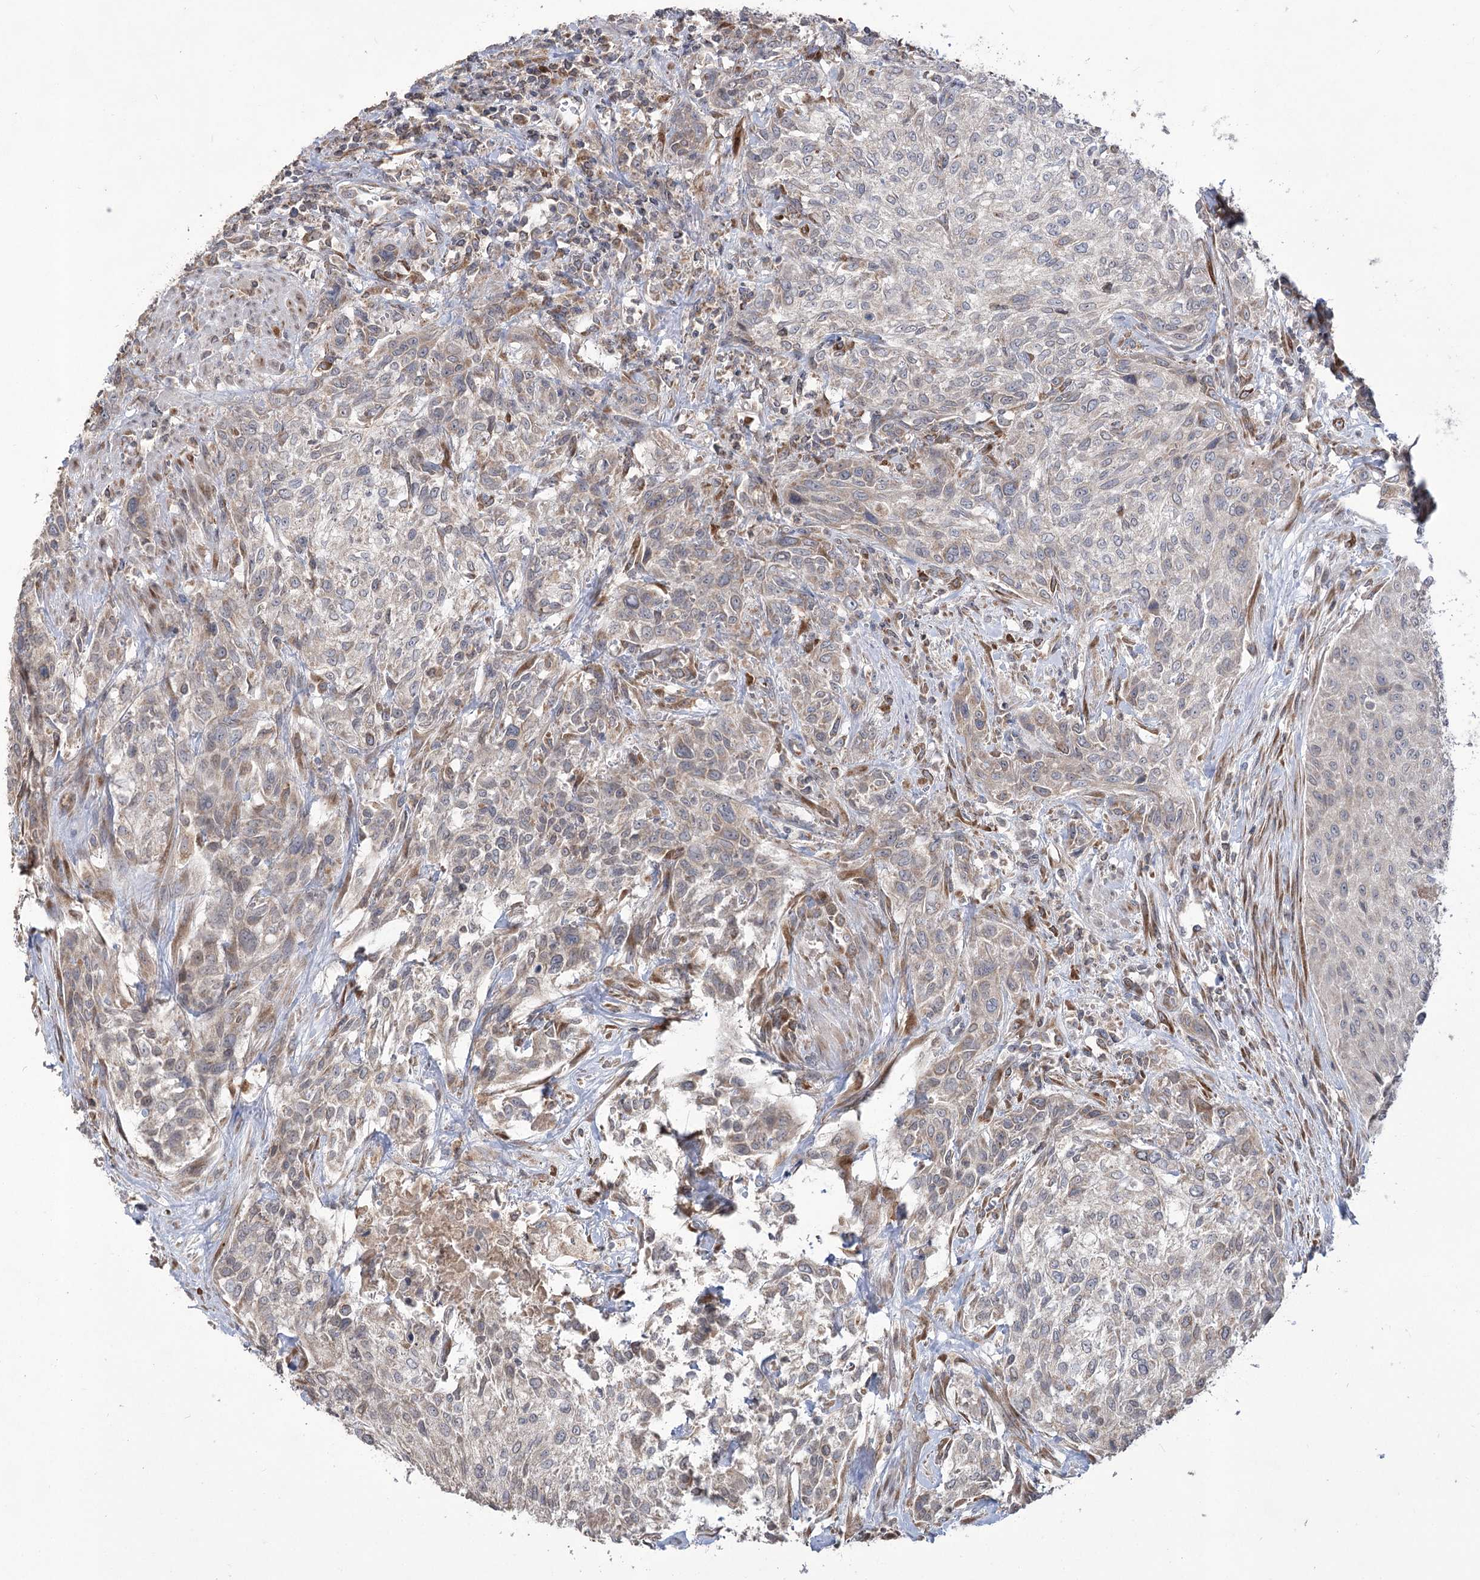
{"staining": {"intensity": "weak", "quantity": "25%-75%", "location": "cytoplasmic/membranous"}, "tissue": "urothelial cancer", "cell_type": "Tumor cells", "image_type": "cancer", "snomed": [{"axis": "morphology", "description": "Normal tissue, NOS"}, {"axis": "morphology", "description": "Urothelial carcinoma, NOS"}, {"axis": "topography", "description": "Urinary bladder"}, {"axis": "topography", "description": "Peripheral nerve tissue"}], "caption": "Immunohistochemistry (IHC) staining of urothelial cancer, which shows low levels of weak cytoplasmic/membranous positivity in about 25%-75% of tumor cells indicating weak cytoplasmic/membranous protein expression. The staining was performed using DAB (brown) for protein detection and nuclei were counterstained in hematoxylin (blue).", "gene": "STT3B", "patient": {"sex": "male", "age": 35}}